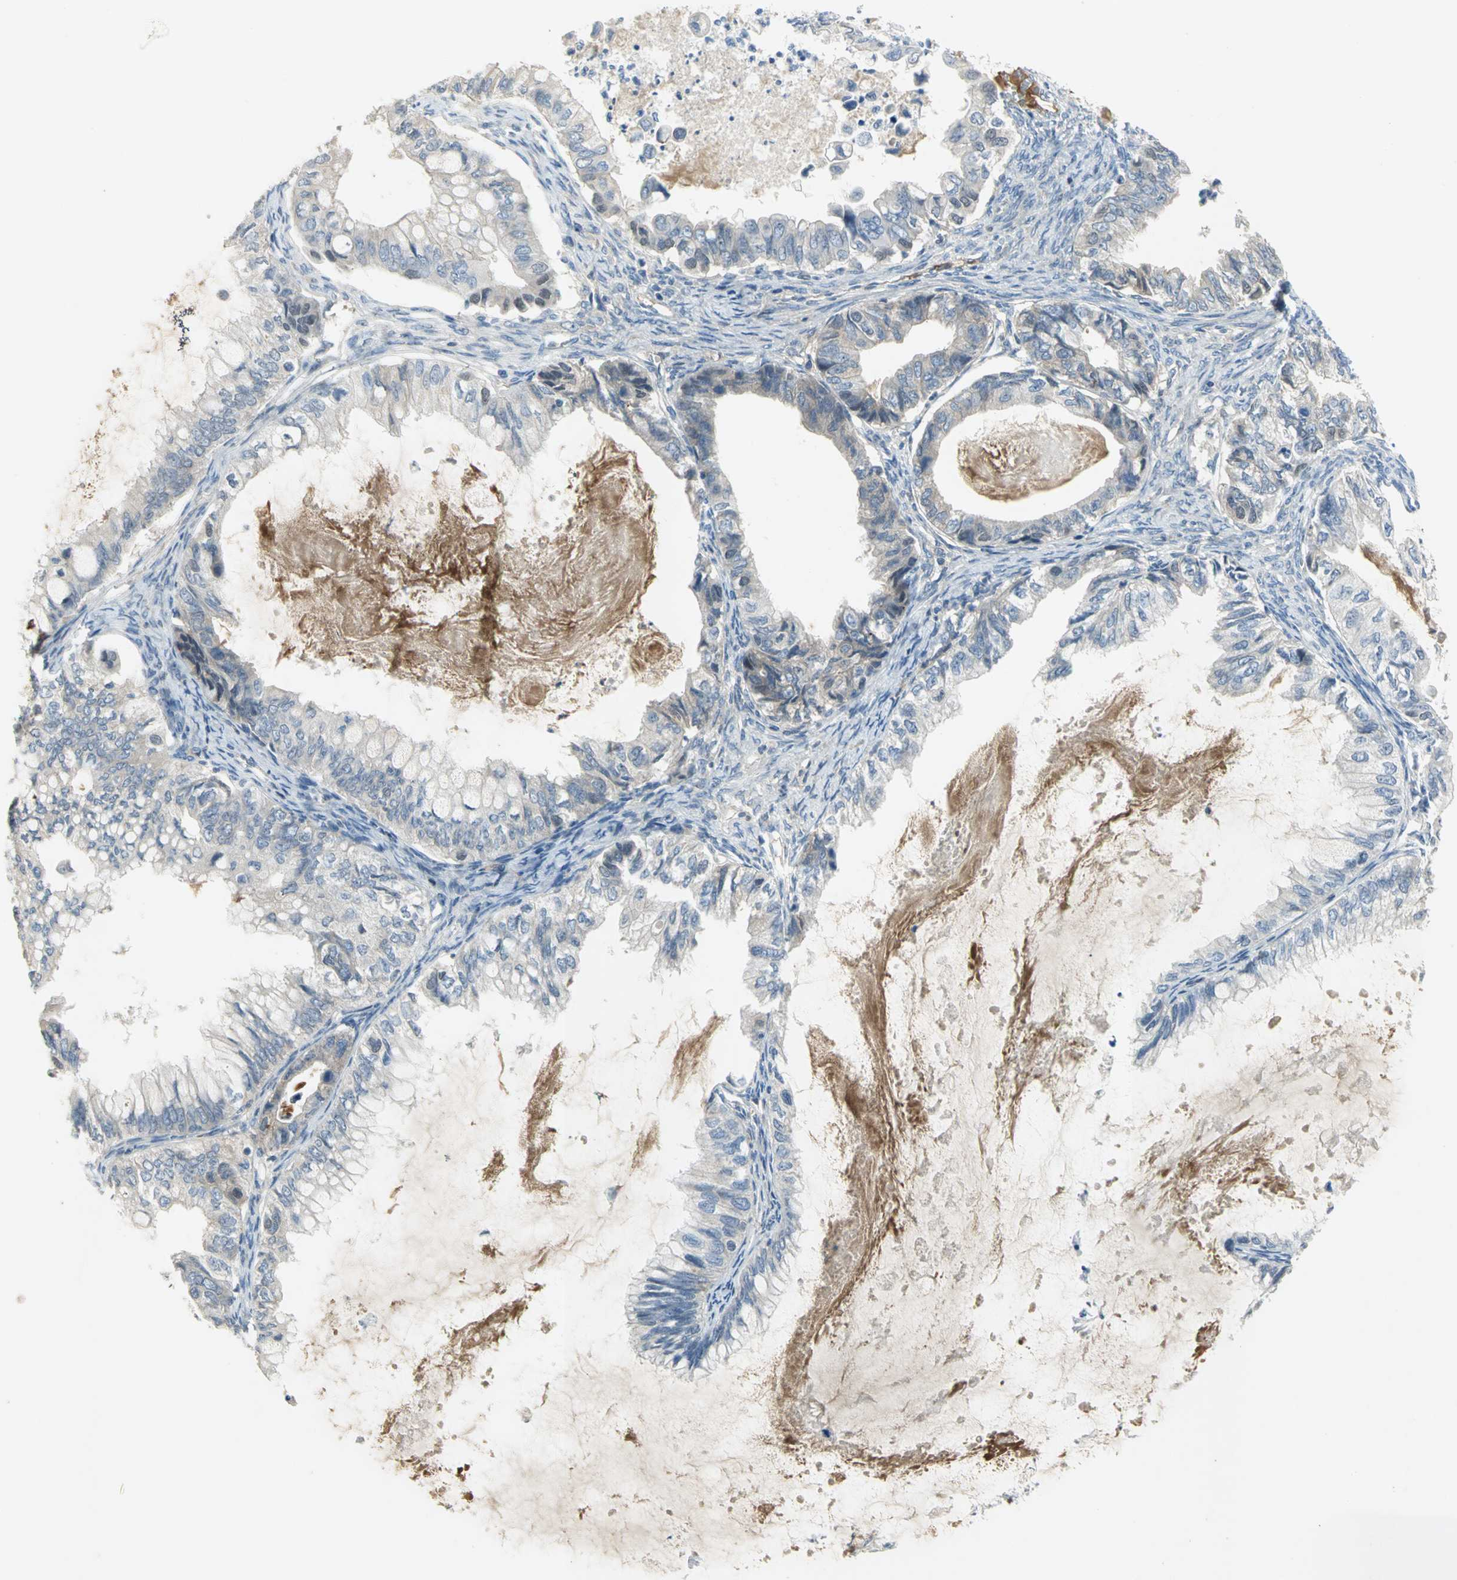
{"staining": {"intensity": "moderate", "quantity": "25%-75%", "location": "cytoplasmic/membranous,nuclear"}, "tissue": "ovarian cancer", "cell_type": "Tumor cells", "image_type": "cancer", "snomed": [{"axis": "morphology", "description": "Cystadenocarcinoma, mucinous, NOS"}, {"axis": "topography", "description": "Ovary"}], "caption": "IHC staining of mucinous cystadenocarcinoma (ovarian), which exhibits medium levels of moderate cytoplasmic/membranous and nuclear positivity in approximately 25%-75% of tumor cells indicating moderate cytoplasmic/membranous and nuclear protein expression. The staining was performed using DAB (3,3'-diaminobenzidine) (brown) for protein detection and nuclei were counterstained in hematoxylin (blue).", "gene": "ZIC1", "patient": {"sex": "female", "age": 80}}